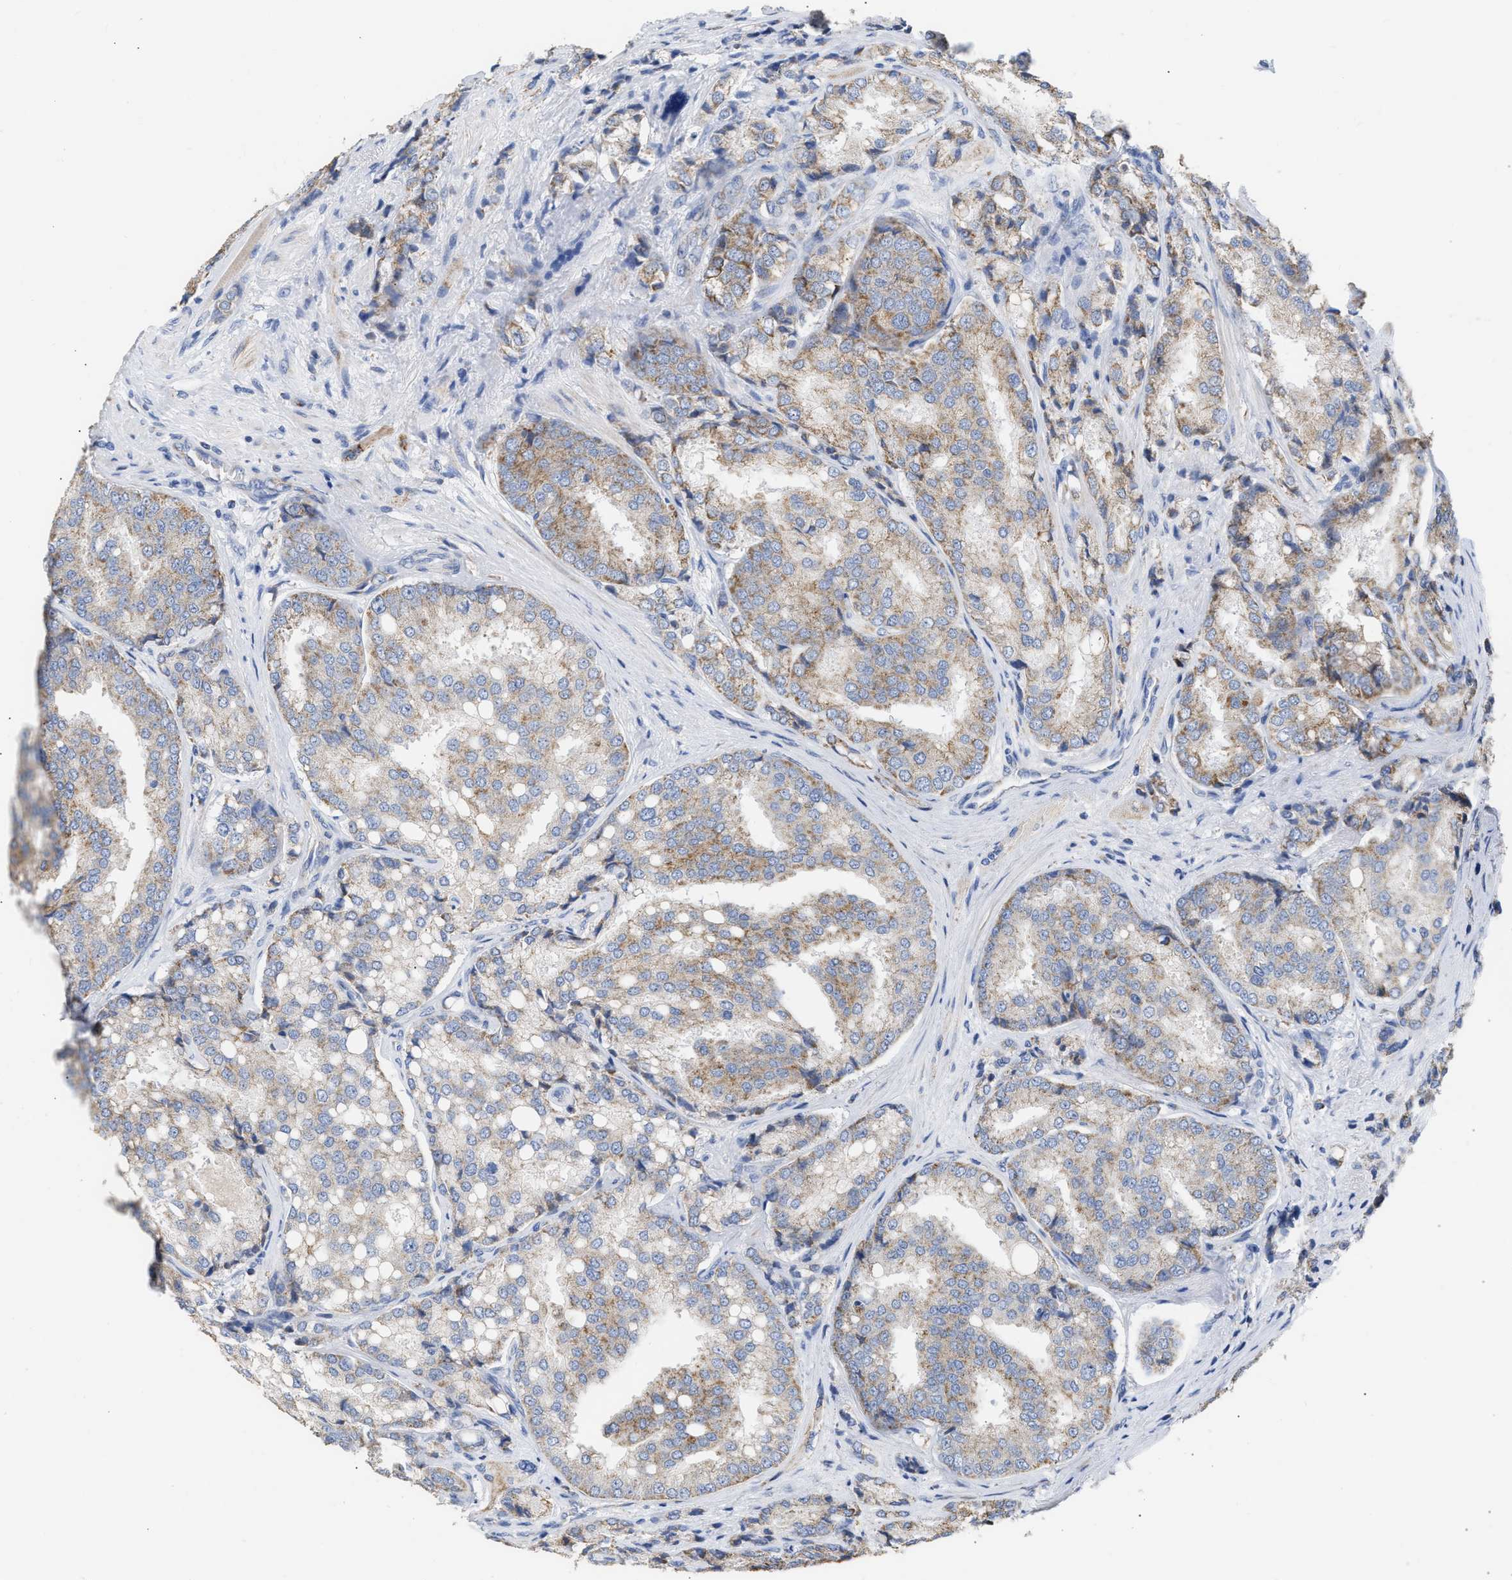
{"staining": {"intensity": "moderate", "quantity": ">75%", "location": "cytoplasmic/membranous"}, "tissue": "prostate cancer", "cell_type": "Tumor cells", "image_type": "cancer", "snomed": [{"axis": "morphology", "description": "Adenocarcinoma, High grade"}, {"axis": "topography", "description": "Prostate"}], "caption": "Immunohistochemistry (IHC) (DAB (3,3'-diaminobenzidine)) staining of human prostate cancer (high-grade adenocarcinoma) exhibits moderate cytoplasmic/membranous protein staining in about >75% of tumor cells.", "gene": "ACOT13", "patient": {"sex": "male", "age": 50}}